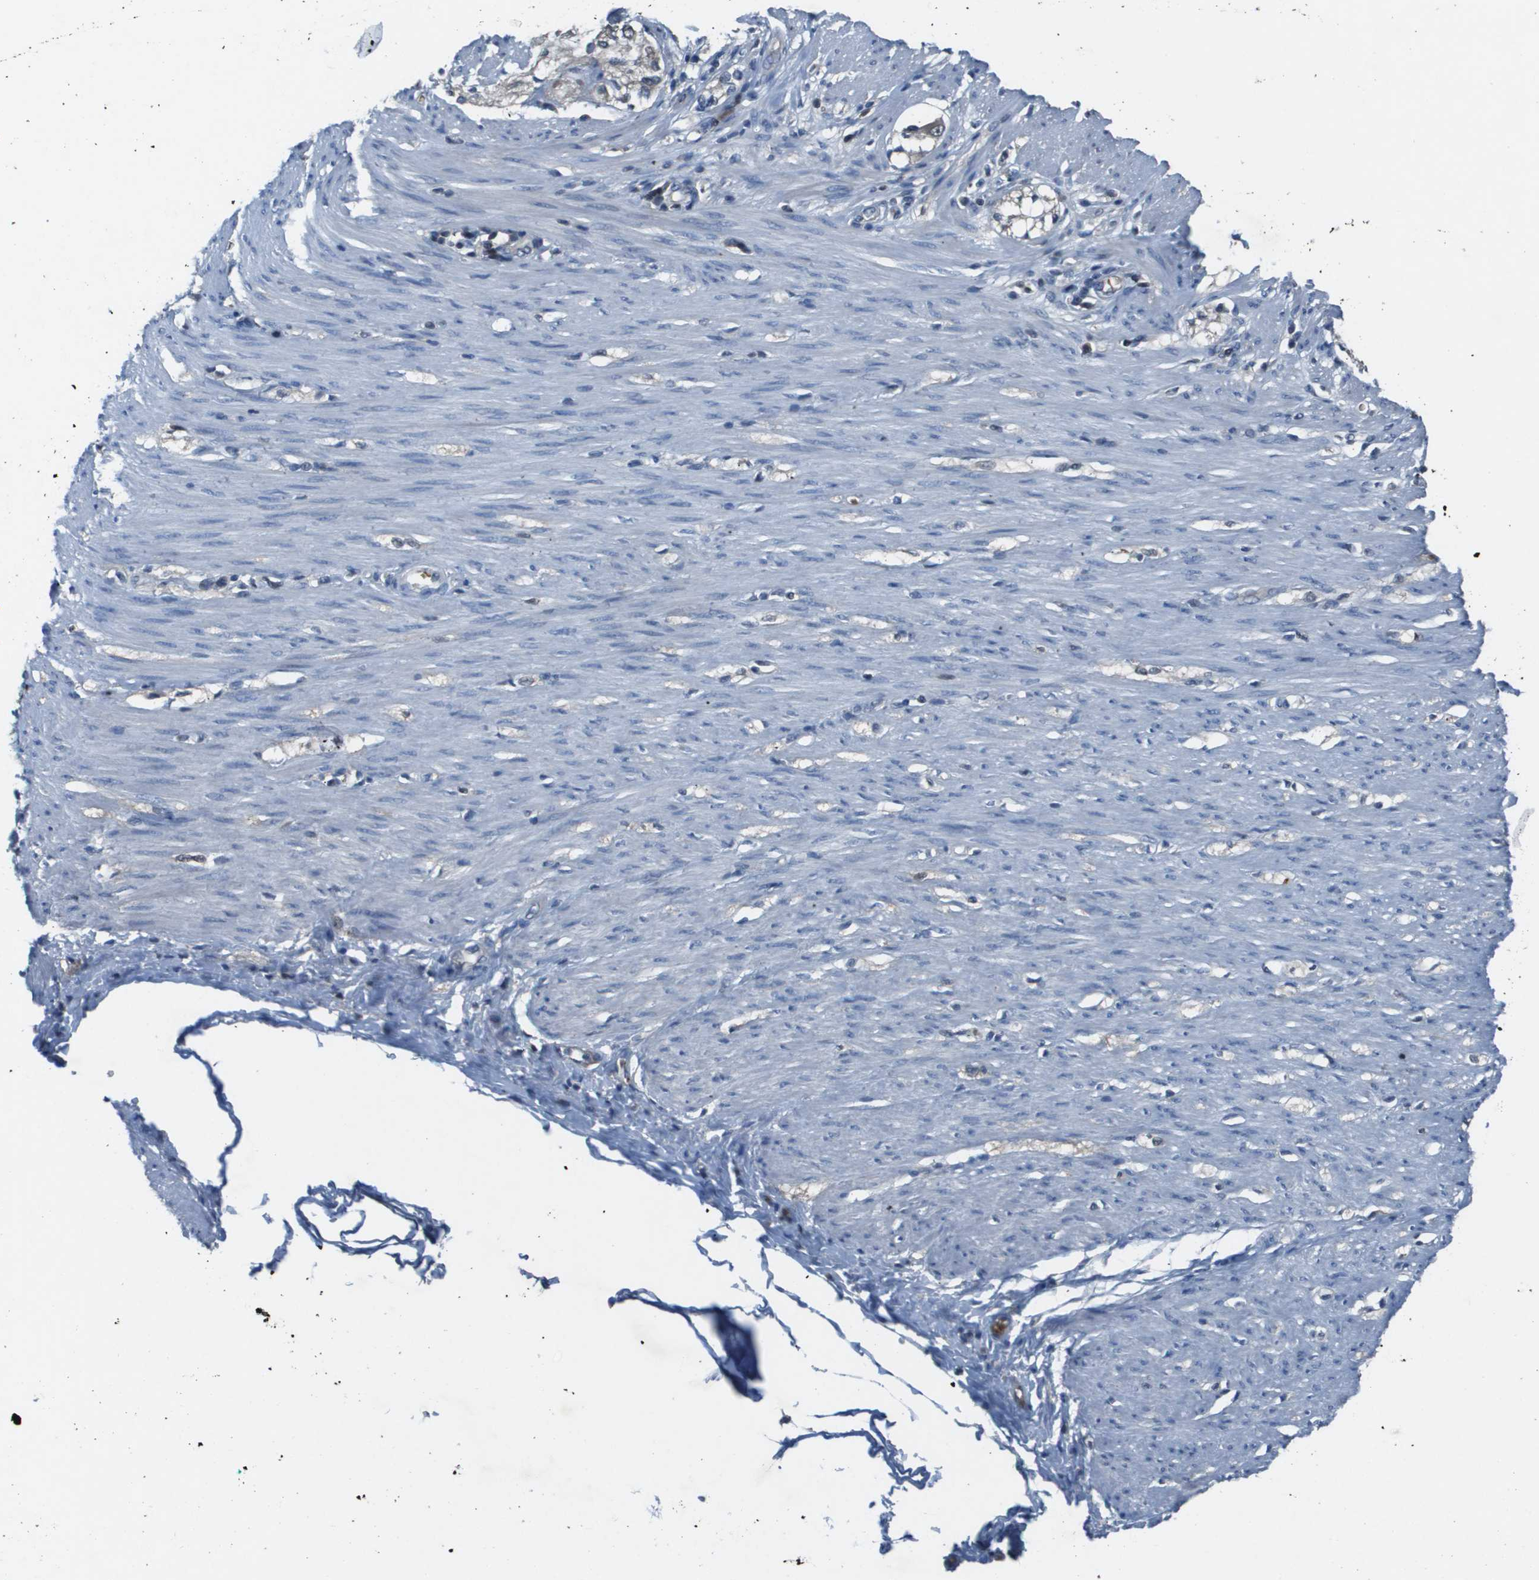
{"staining": {"intensity": "negative", "quantity": "none", "location": "none"}, "tissue": "adipose tissue", "cell_type": "Adipocytes", "image_type": "normal", "snomed": [{"axis": "morphology", "description": "Normal tissue, NOS"}, {"axis": "morphology", "description": "Adenocarcinoma, NOS"}, {"axis": "topography", "description": "Colon"}, {"axis": "topography", "description": "Peripheral nerve tissue"}], "caption": "Adipocytes show no significant staining in unremarkable adipose tissue.", "gene": "CAMK4", "patient": {"sex": "male", "age": 14}}